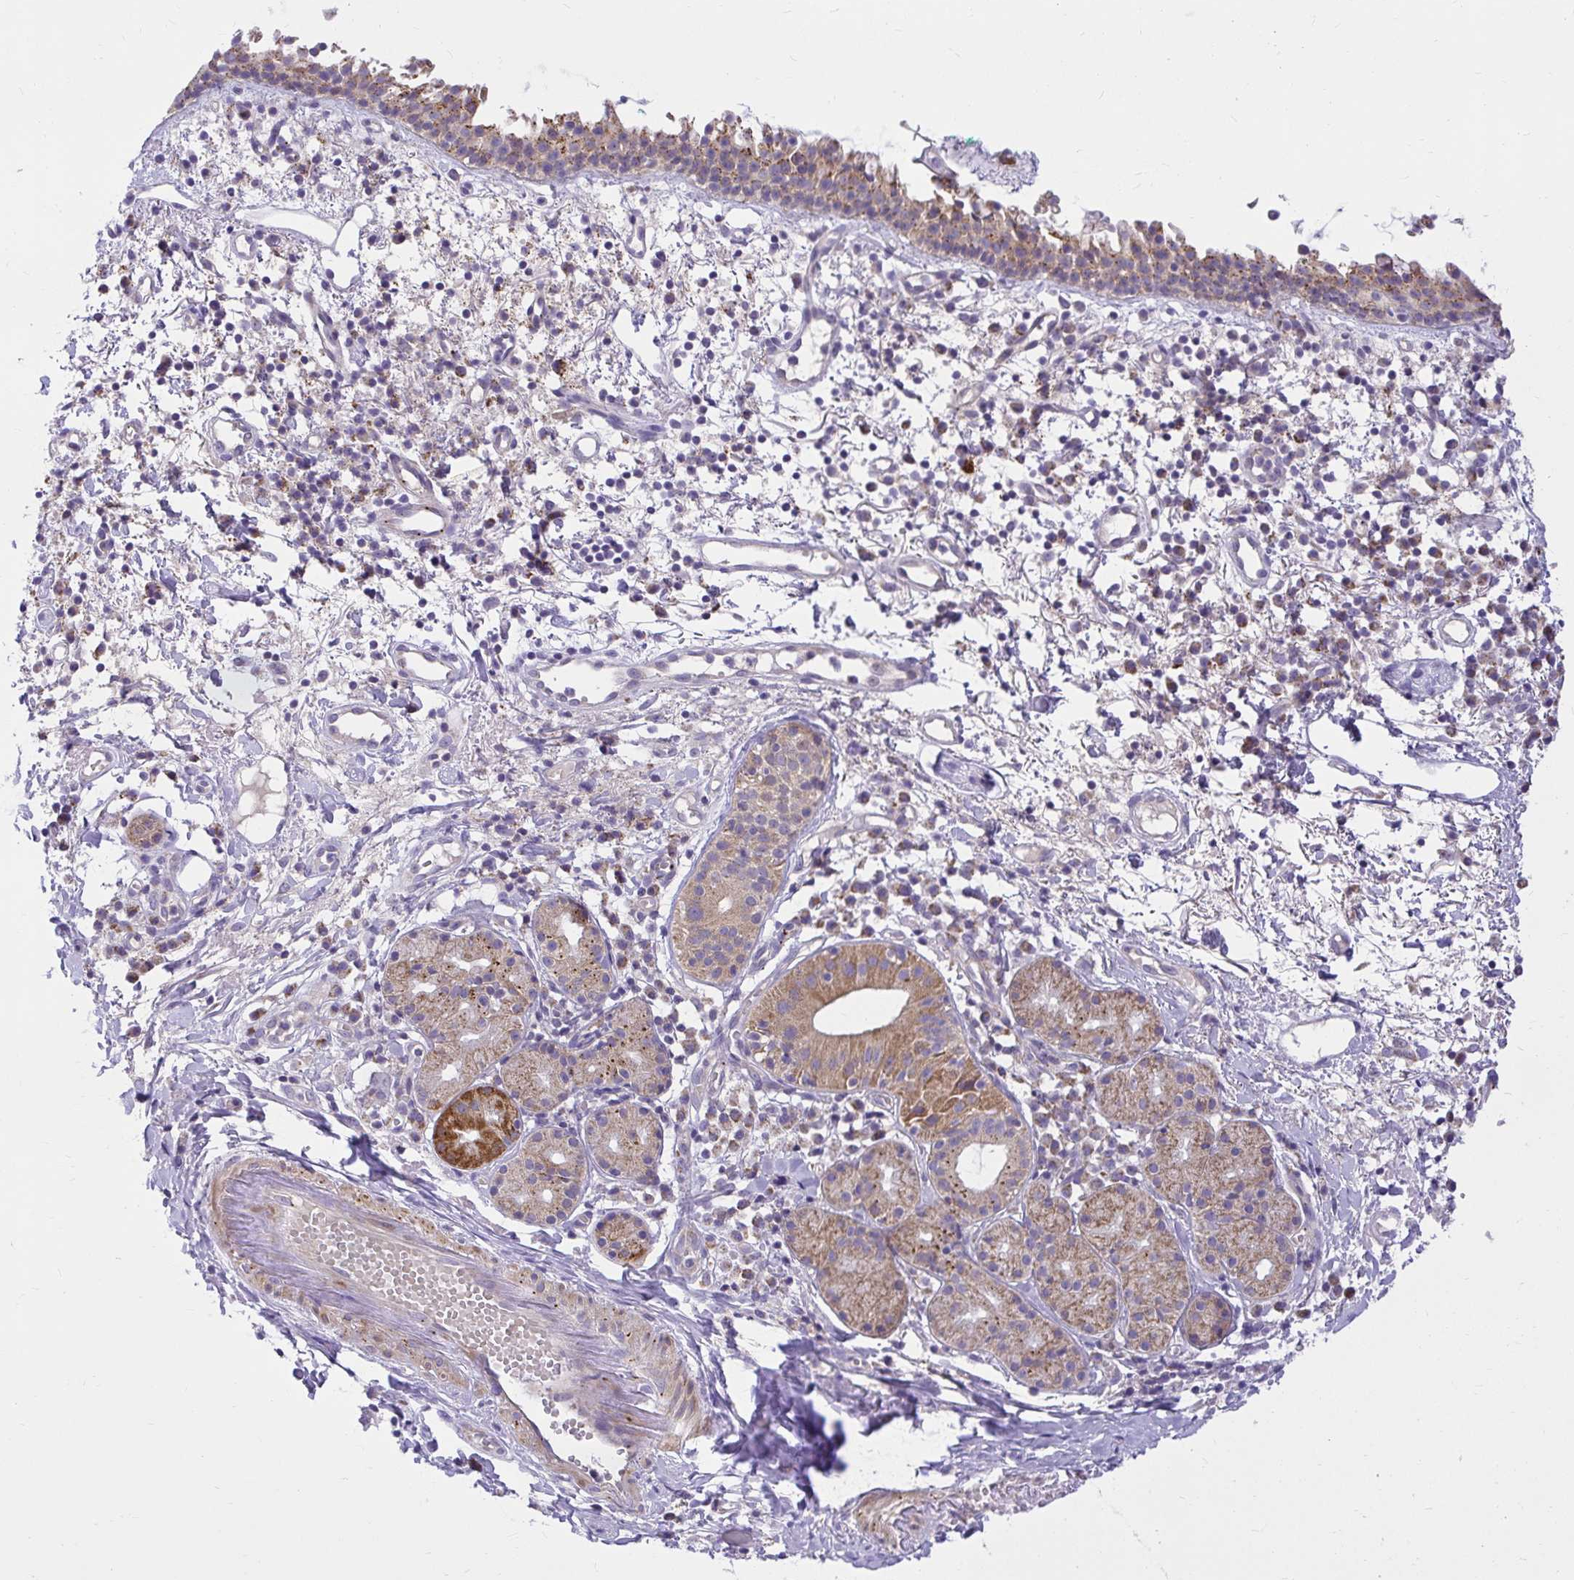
{"staining": {"intensity": "moderate", "quantity": "25%-75%", "location": "cytoplasmic/membranous"}, "tissue": "nasopharynx", "cell_type": "Respiratory epithelial cells", "image_type": "normal", "snomed": [{"axis": "morphology", "description": "Normal tissue, NOS"}, {"axis": "morphology", "description": "Basal cell carcinoma"}, {"axis": "topography", "description": "Cartilage tissue"}, {"axis": "topography", "description": "Nasopharynx"}, {"axis": "topography", "description": "Oral tissue"}], "caption": "Protein expression analysis of benign human nasopharynx reveals moderate cytoplasmic/membranous staining in about 25%-75% of respiratory epithelial cells.", "gene": "PKN3", "patient": {"sex": "female", "age": 77}}